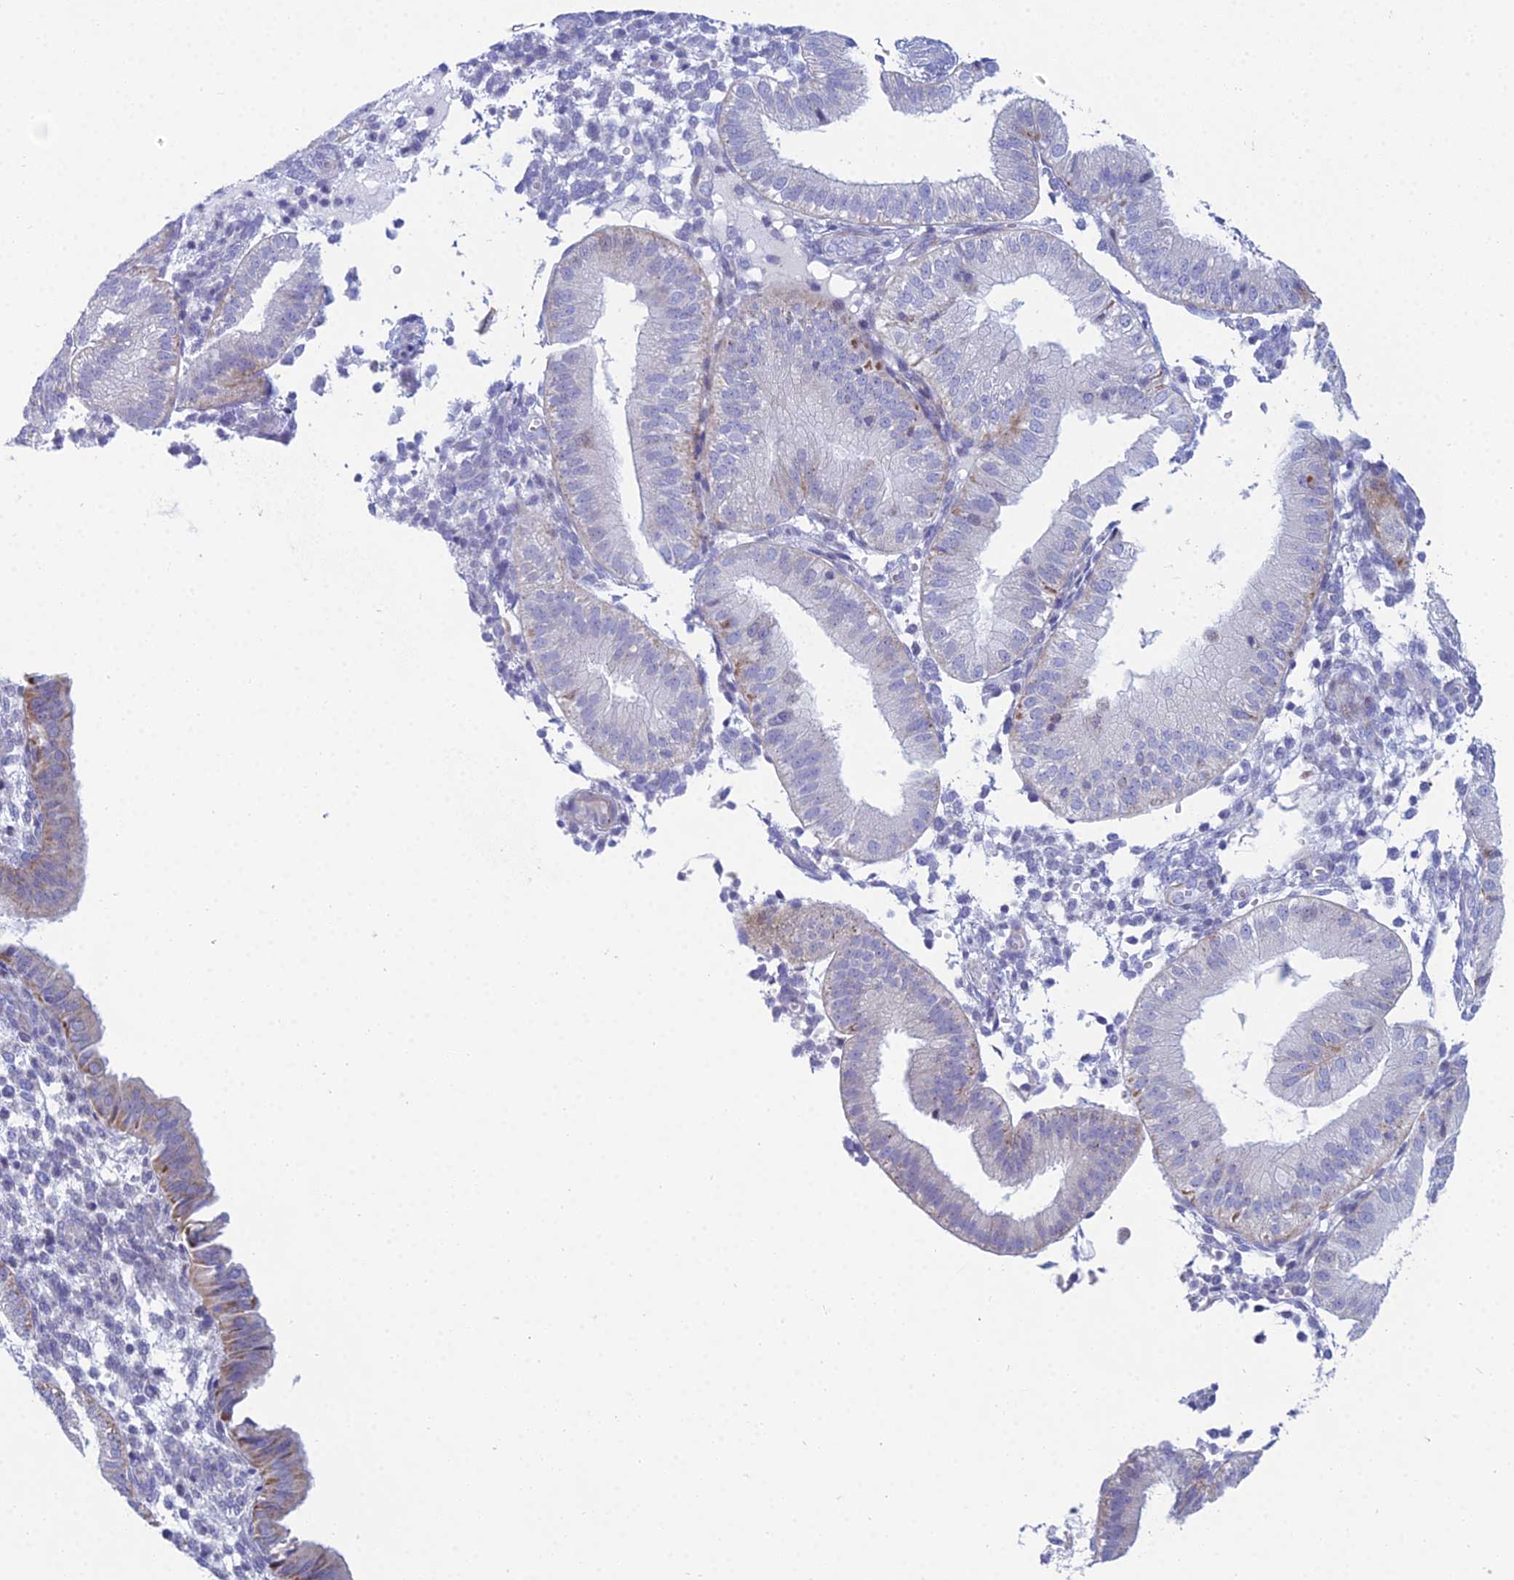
{"staining": {"intensity": "negative", "quantity": "none", "location": "none"}, "tissue": "endometrium", "cell_type": "Cells in endometrial stroma", "image_type": "normal", "snomed": [{"axis": "morphology", "description": "Normal tissue, NOS"}, {"axis": "topography", "description": "Endometrium"}], "caption": "Immunohistochemistry (IHC) of benign human endometrium shows no positivity in cells in endometrial stroma.", "gene": "PRR13", "patient": {"sex": "female", "age": 39}}